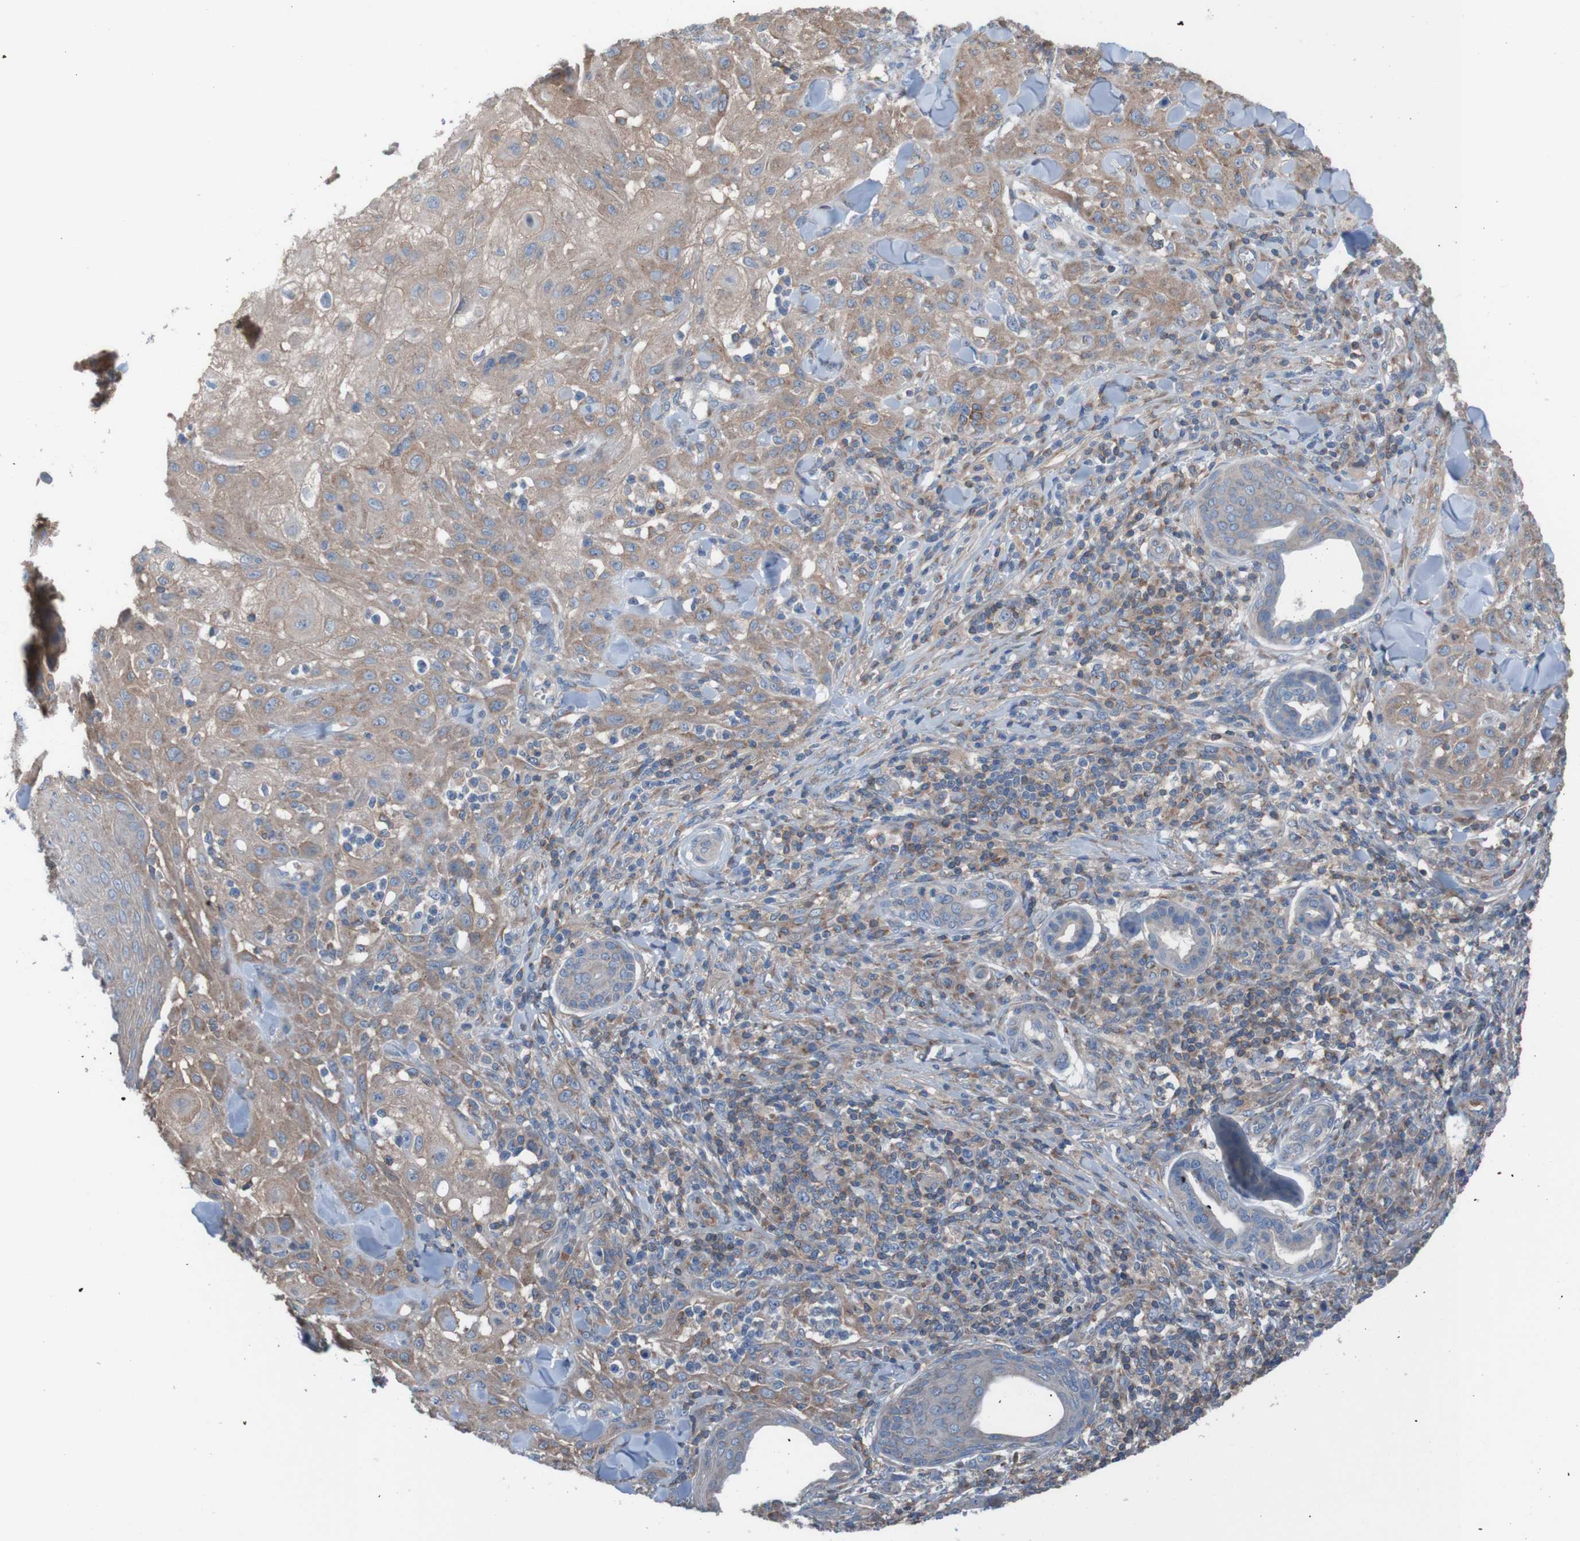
{"staining": {"intensity": "moderate", "quantity": ">75%", "location": "cytoplasmic/membranous"}, "tissue": "skin cancer", "cell_type": "Tumor cells", "image_type": "cancer", "snomed": [{"axis": "morphology", "description": "Squamous cell carcinoma, NOS"}, {"axis": "topography", "description": "Skin"}], "caption": "There is medium levels of moderate cytoplasmic/membranous expression in tumor cells of skin cancer (squamous cell carcinoma), as demonstrated by immunohistochemical staining (brown color).", "gene": "MINAR1", "patient": {"sex": "male", "age": 24}}